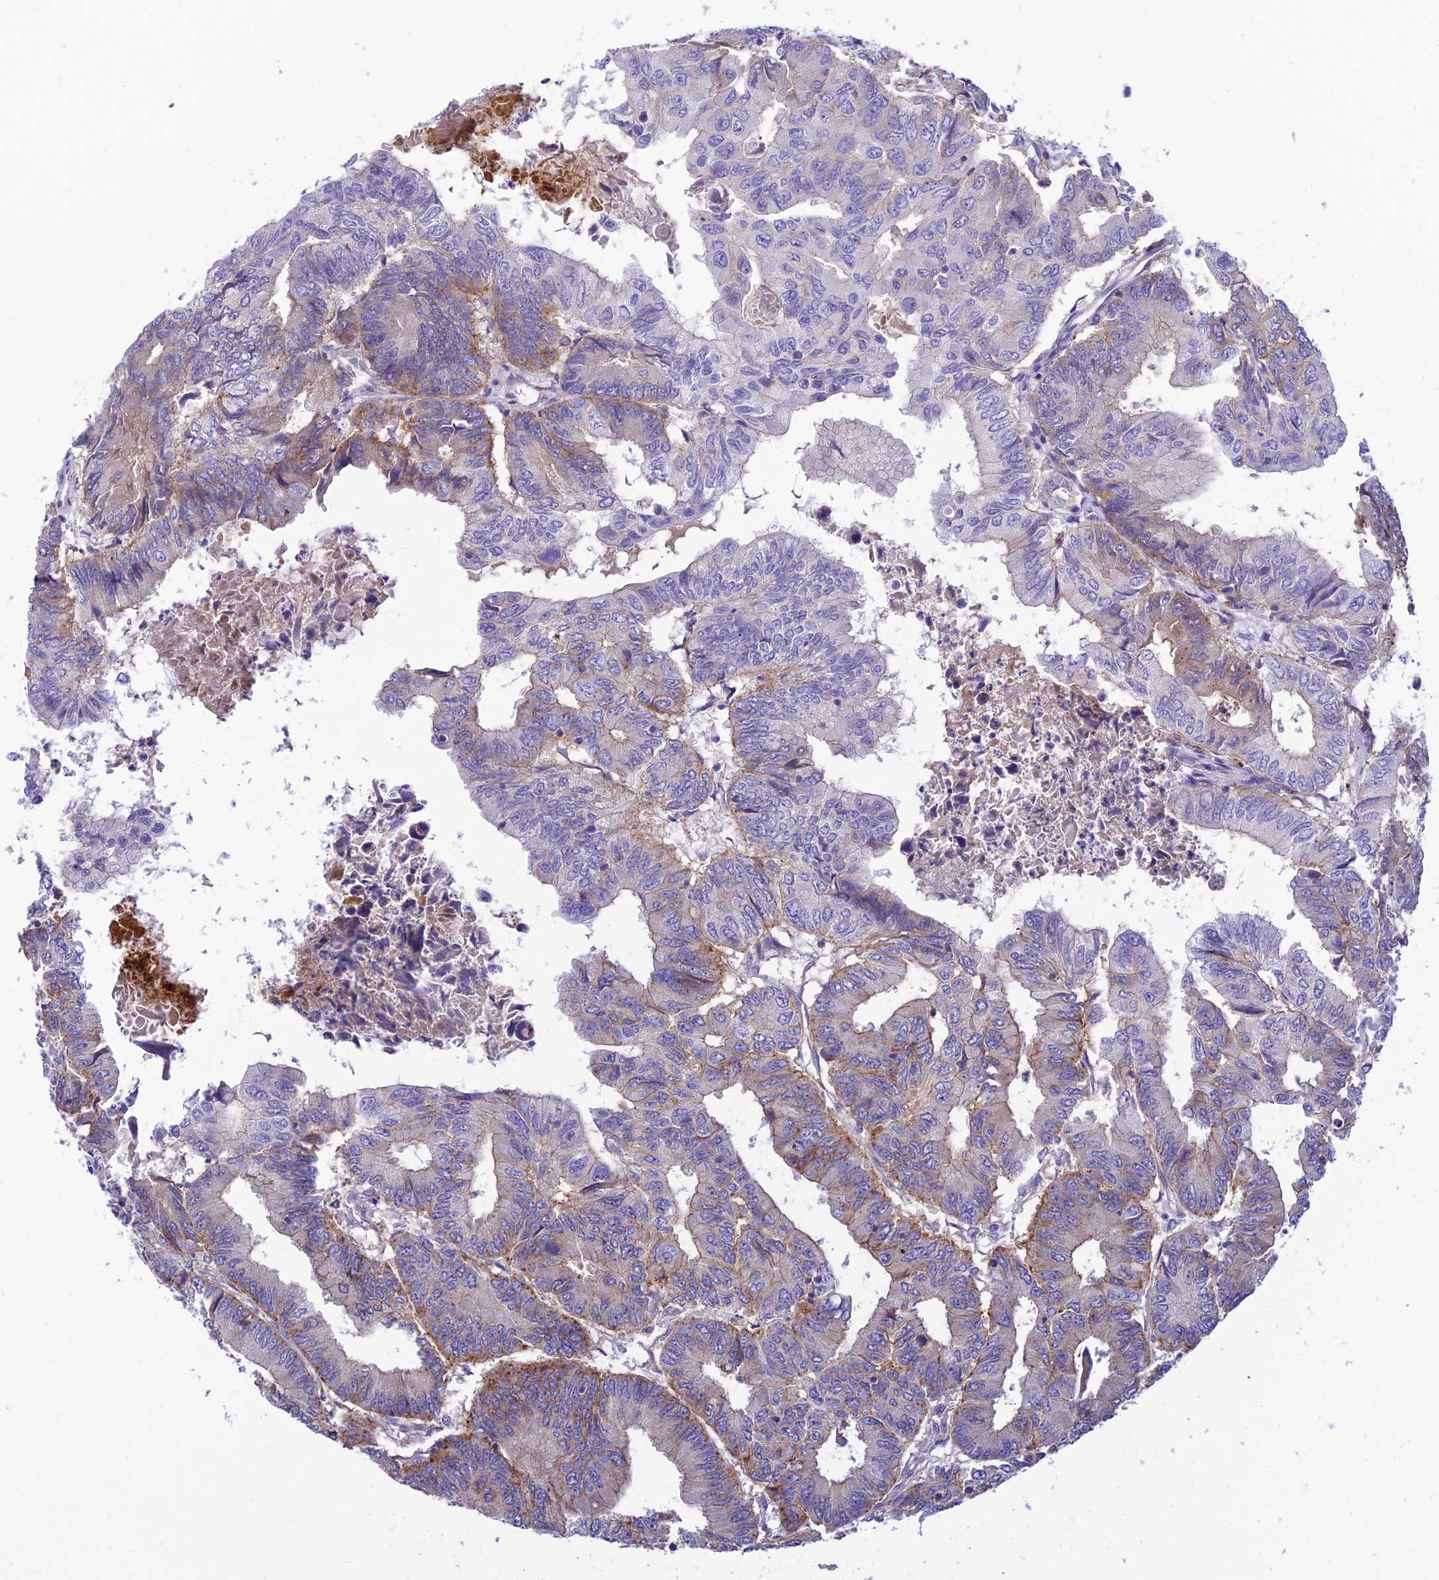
{"staining": {"intensity": "moderate", "quantity": "<25%", "location": "cytoplasmic/membranous"}, "tissue": "colorectal cancer", "cell_type": "Tumor cells", "image_type": "cancer", "snomed": [{"axis": "morphology", "description": "Adenocarcinoma, NOS"}, {"axis": "topography", "description": "Colon"}], "caption": "This photomicrograph displays colorectal adenocarcinoma stained with immunohistochemistry (IHC) to label a protein in brown. The cytoplasmic/membranous of tumor cells show moderate positivity for the protein. Nuclei are counter-stained blue.", "gene": "CCDC157", "patient": {"sex": "male", "age": 85}}